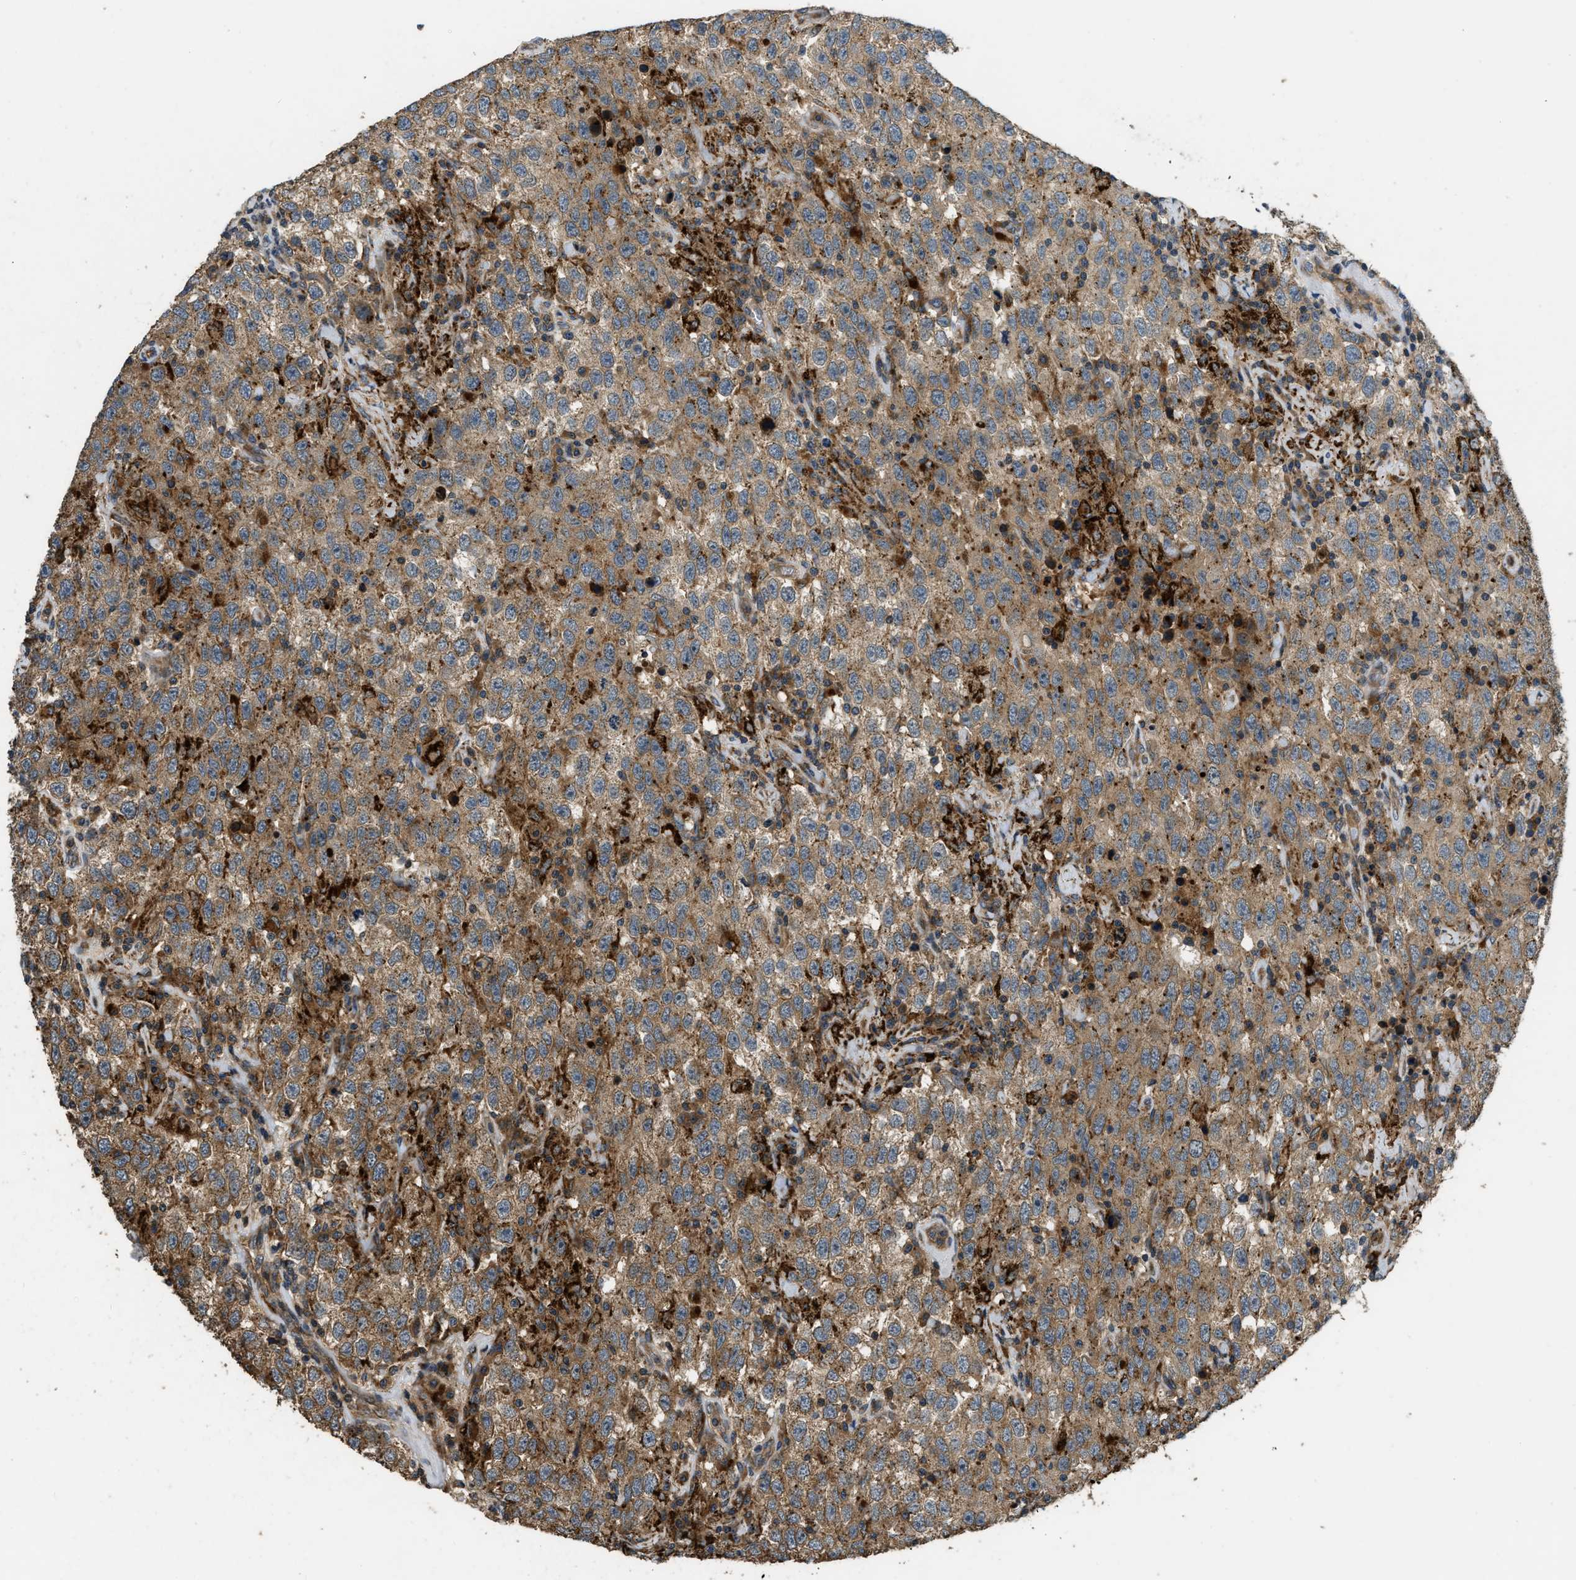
{"staining": {"intensity": "moderate", "quantity": ">75%", "location": "cytoplasmic/membranous"}, "tissue": "testis cancer", "cell_type": "Tumor cells", "image_type": "cancer", "snomed": [{"axis": "morphology", "description": "Seminoma, NOS"}, {"axis": "topography", "description": "Testis"}], "caption": "Immunohistochemistry of testis cancer (seminoma) exhibits medium levels of moderate cytoplasmic/membranous expression in about >75% of tumor cells.", "gene": "GGH", "patient": {"sex": "male", "age": 41}}